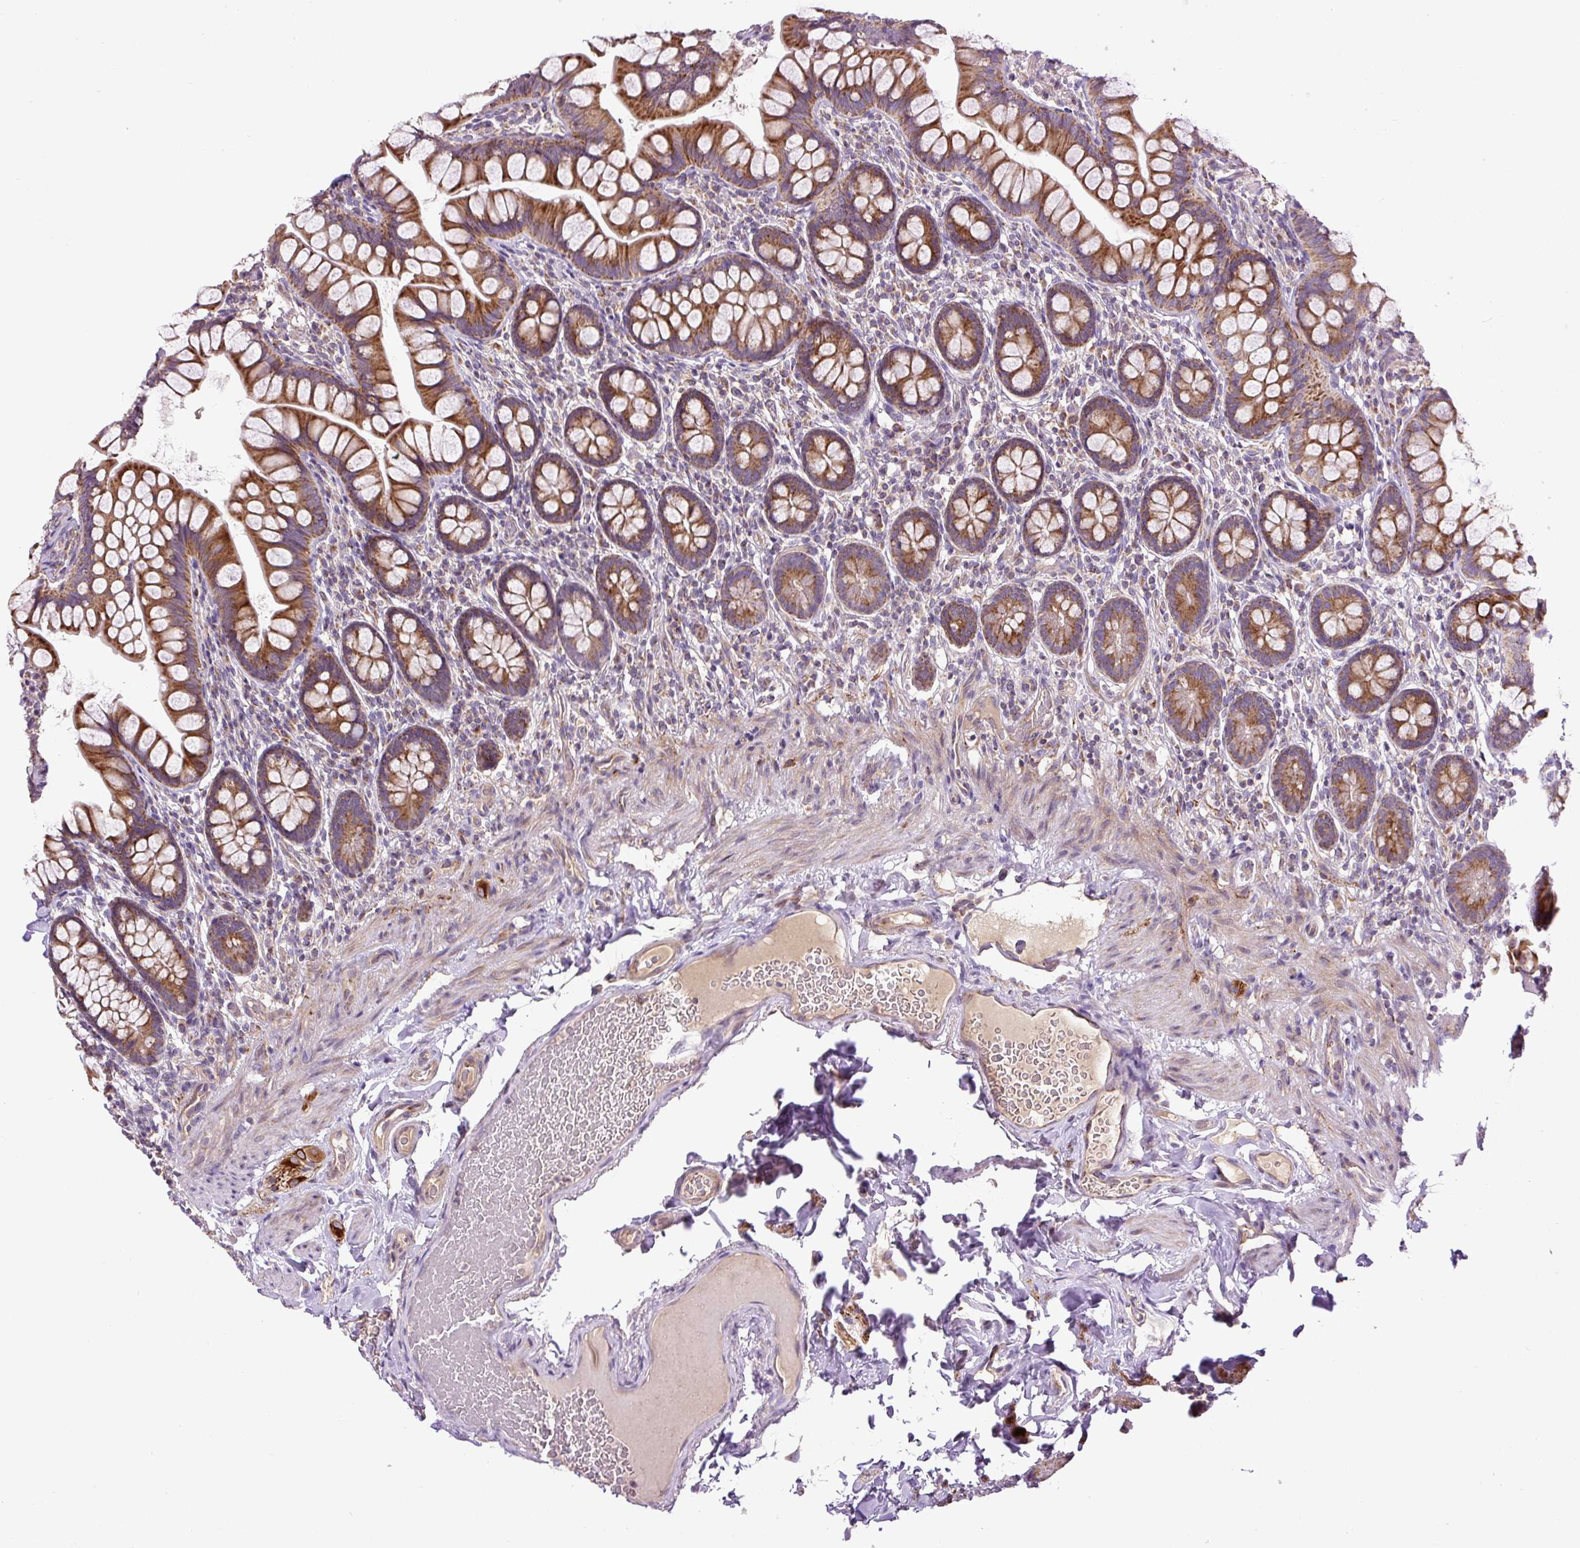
{"staining": {"intensity": "strong", "quantity": ">75%", "location": "cytoplasmic/membranous"}, "tissue": "small intestine", "cell_type": "Glandular cells", "image_type": "normal", "snomed": [{"axis": "morphology", "description": "Normal tissue, NOS"}, {"axis": "topography", "description": "Small intestine"}], "caption": "A brown stain labels strong cytoplasmic/membranous positivity of a protein in glandular cells of unremarkable small intestine.", "gene": "ZNF547", "patient": {"sex": "male", "age": 70}}